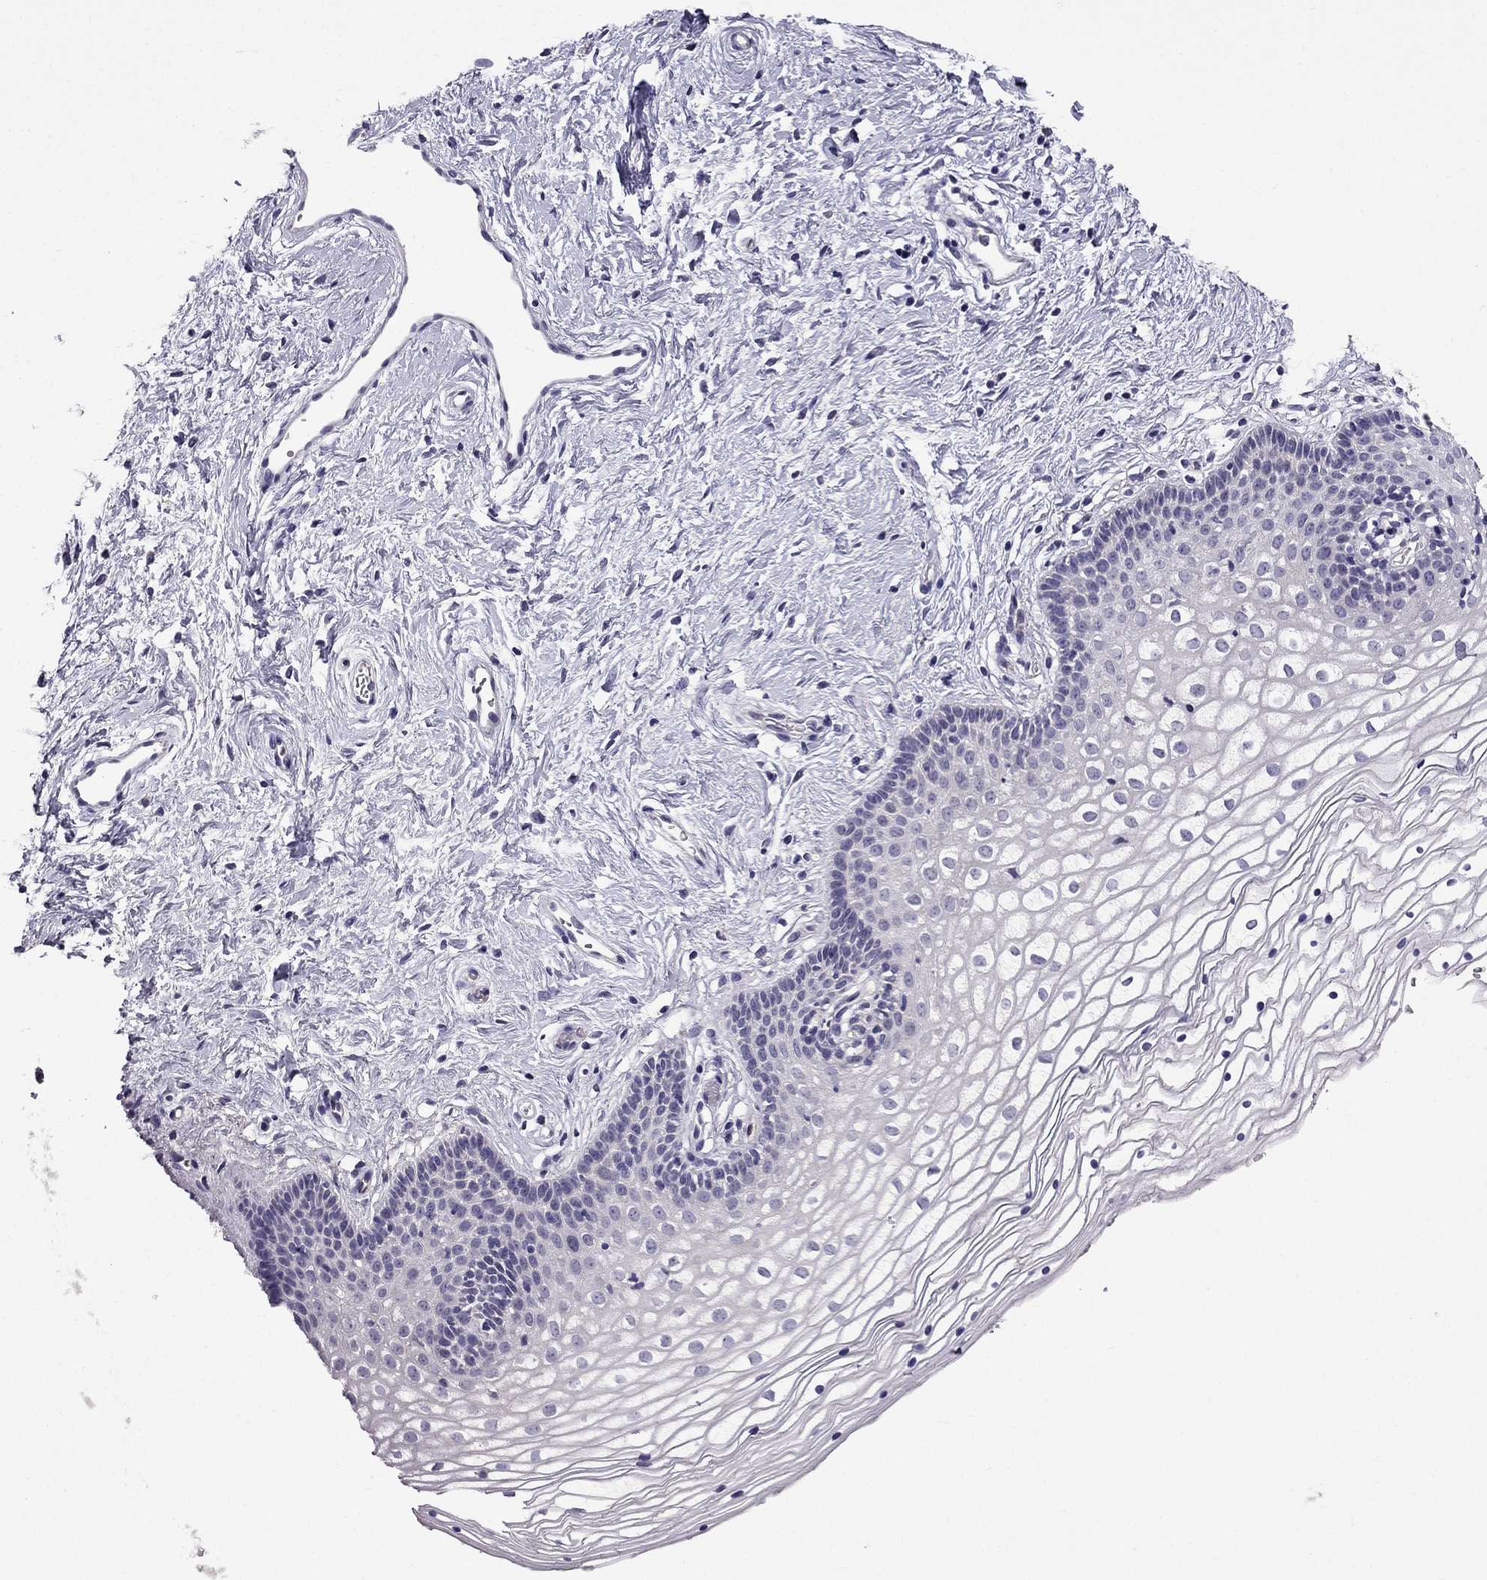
{"staining": {"intensity": "negative", "quantity": "none", "location": "none"}, "tissue": "vagina", "cell_type": "Squamous epithelial cells", "image_type": "normal", "snomed": [{"axis": "morphology", "description": "Normal tissue, NOS"}, {"axis": "topography", "description": "Vagina"}], "caption": "An IHC photomicrograph of unremarkable vagina is shown. There is no staining in squamous epithelial cells of vagina. Nuclei are stained in blue.", "gene": "SLC6A2", "patient": {"sex": "female", "age": 36}}